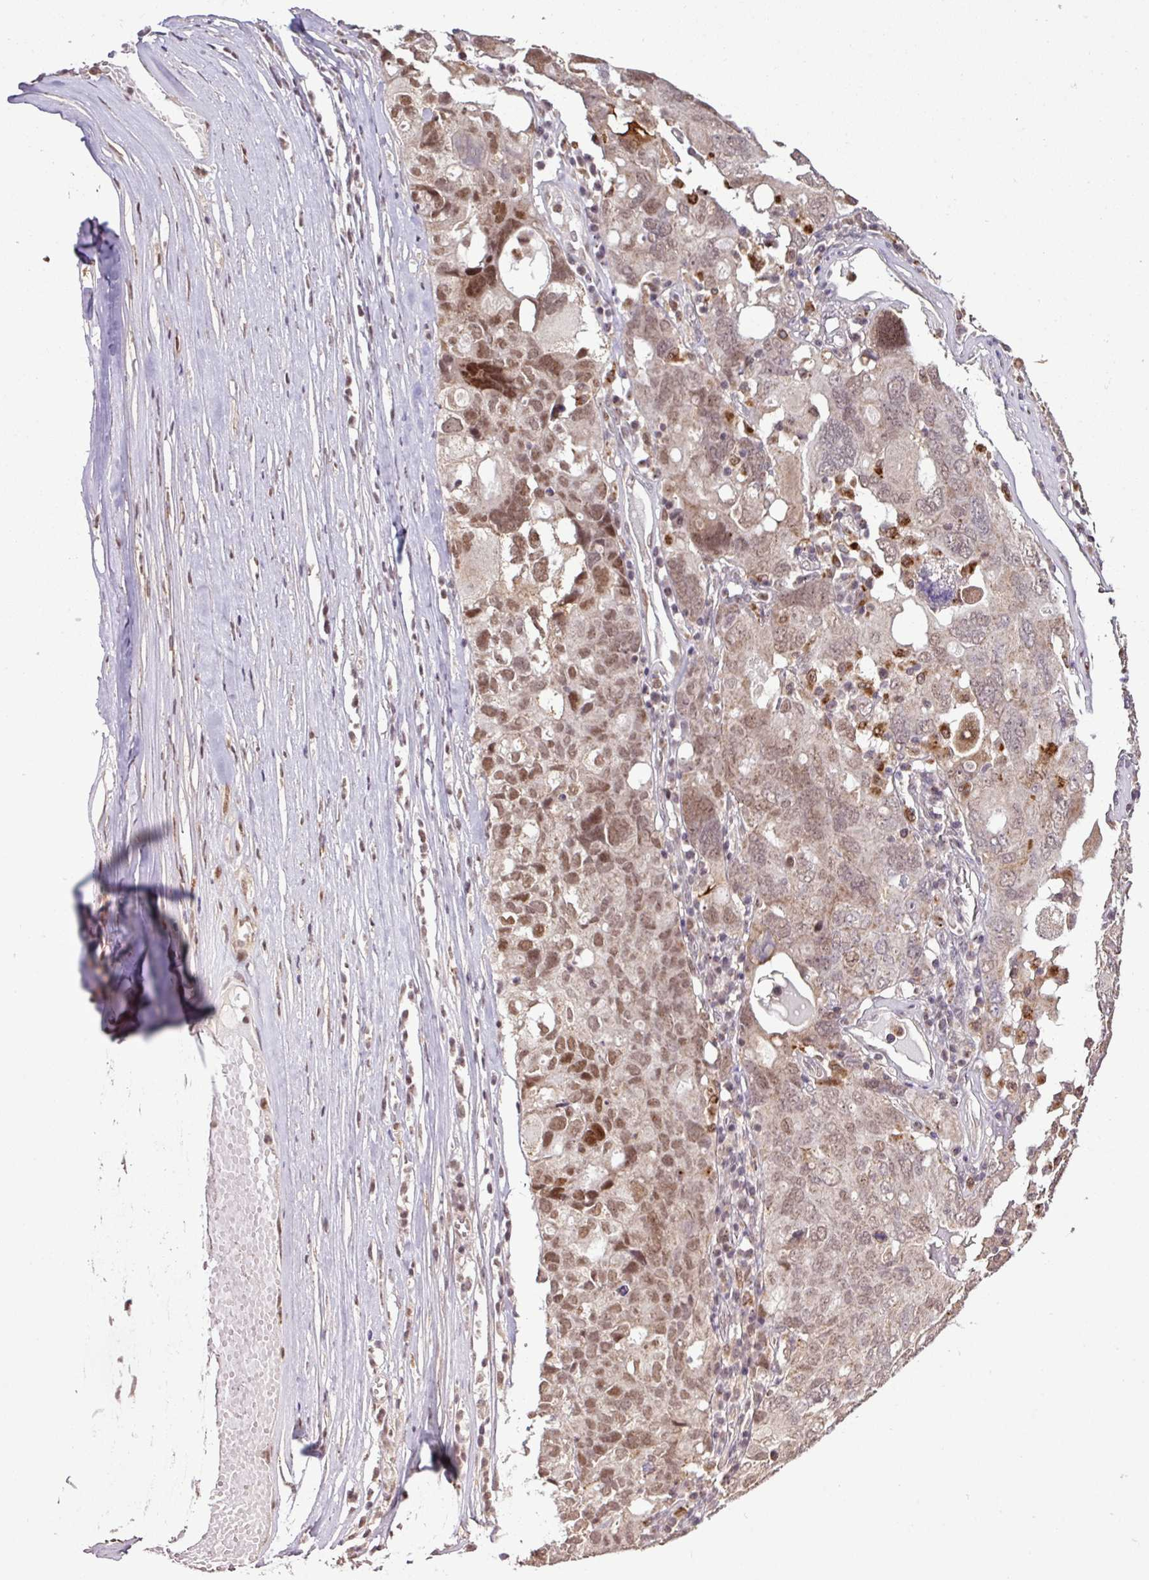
{"staining": {"intensity": "moderate", "quantity": "<25%", "location": "nuclear"}, "tissue": "ovarian cancer", "cell_type": "Tumor cells", "image_type": "cancer", "snomed": [{"axis": "morphology", "description": "Carcinoma, endometroid"}, {"axis": "topography", "description": "Ovary"}], "caption": "DAB (3,3'-diaminobenzidine) immunohistochemical staining of human ovarian endometroid carcinoma displays moderate nuclear protein expression in about <25% of tumor cells.", "gene": "SMCO4", "patient": {"sex": "female", "age": 62}}